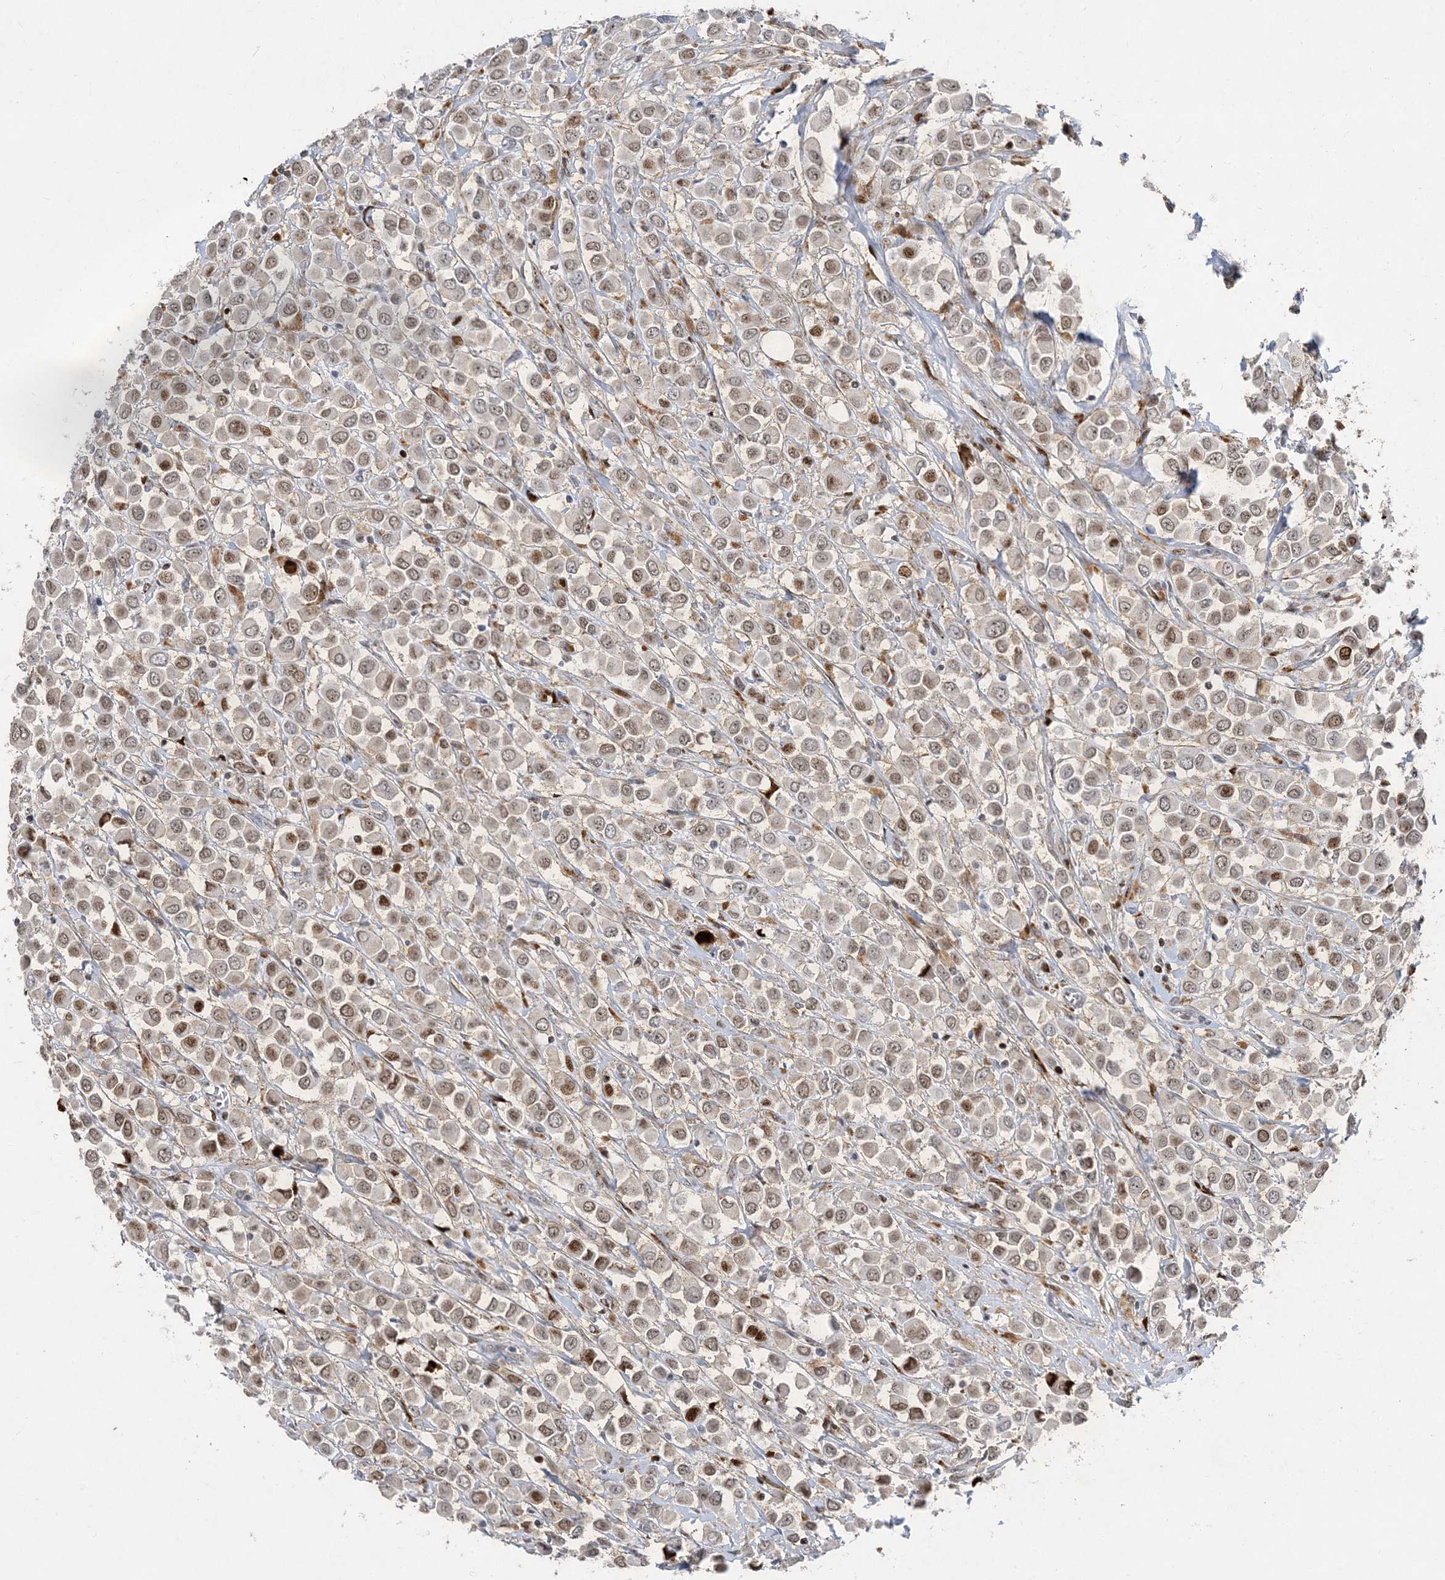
{"staining": {"intensity": "moderate", "quantity": "25%-75%", "location": "nuclear"}, "tissue": "breast cancer", "cell_type": "Tumor cells", "image_type": "cancer", "snomed": [{"axis": "morphology", "description": "Duct carcinoma"}, {"axis": "topography", "description": "Breast"}], "caption": "DAB immunohistochemical staining of human breast infiltrating ductal carcinoma displays moderate nuclear protein staining in about 25%-75% of tumor cells.", "gene": "SLC25A53", "patient": {"sex": "female", "age": 61}}